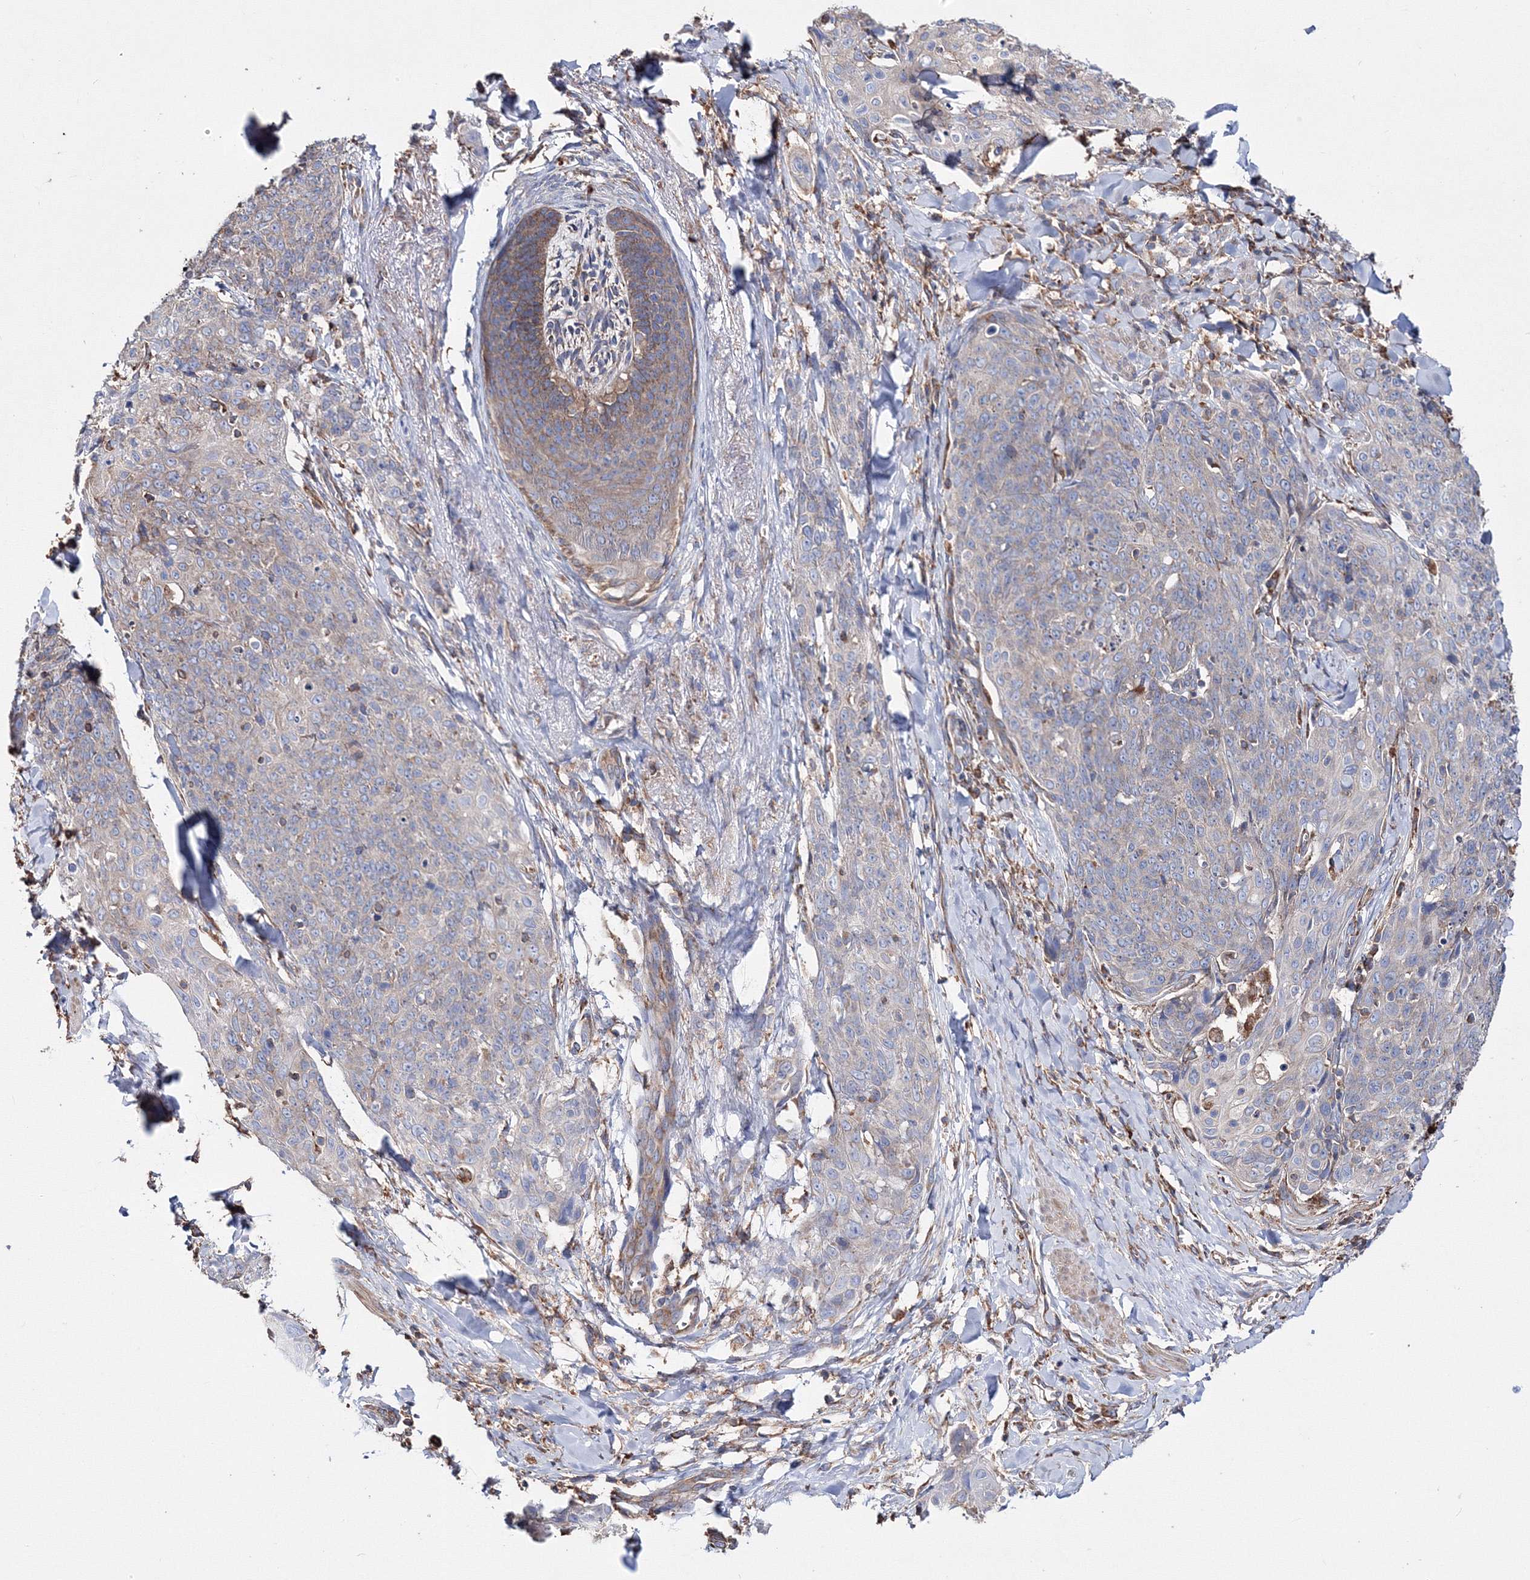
{"staining": {"intensity": "negative", "quantity": "none", "location": "none"}, "tissue": "skin cancer", "cell_type": "Tumor cells", "image_type": "cancer", "snomed": [{"axis": "morphology", "description": "Squamous cell carcinoma, NOS"}, {"axis": "topography", "description": "Skin"}, {"axis": "topography", "description": "Vulva"}], "caption": "Tumor cells are negative for protein expression in human squamous cell carcinoma (skin). (Stains: DAB (3,3'-diaminobenzidine) immunohistochemistry with hematoxylin counter stain, Microscopy: brightfield microscopy at high magnification).", "gene": "VPS8", "patient": {"sex": "female", "age": 85}}